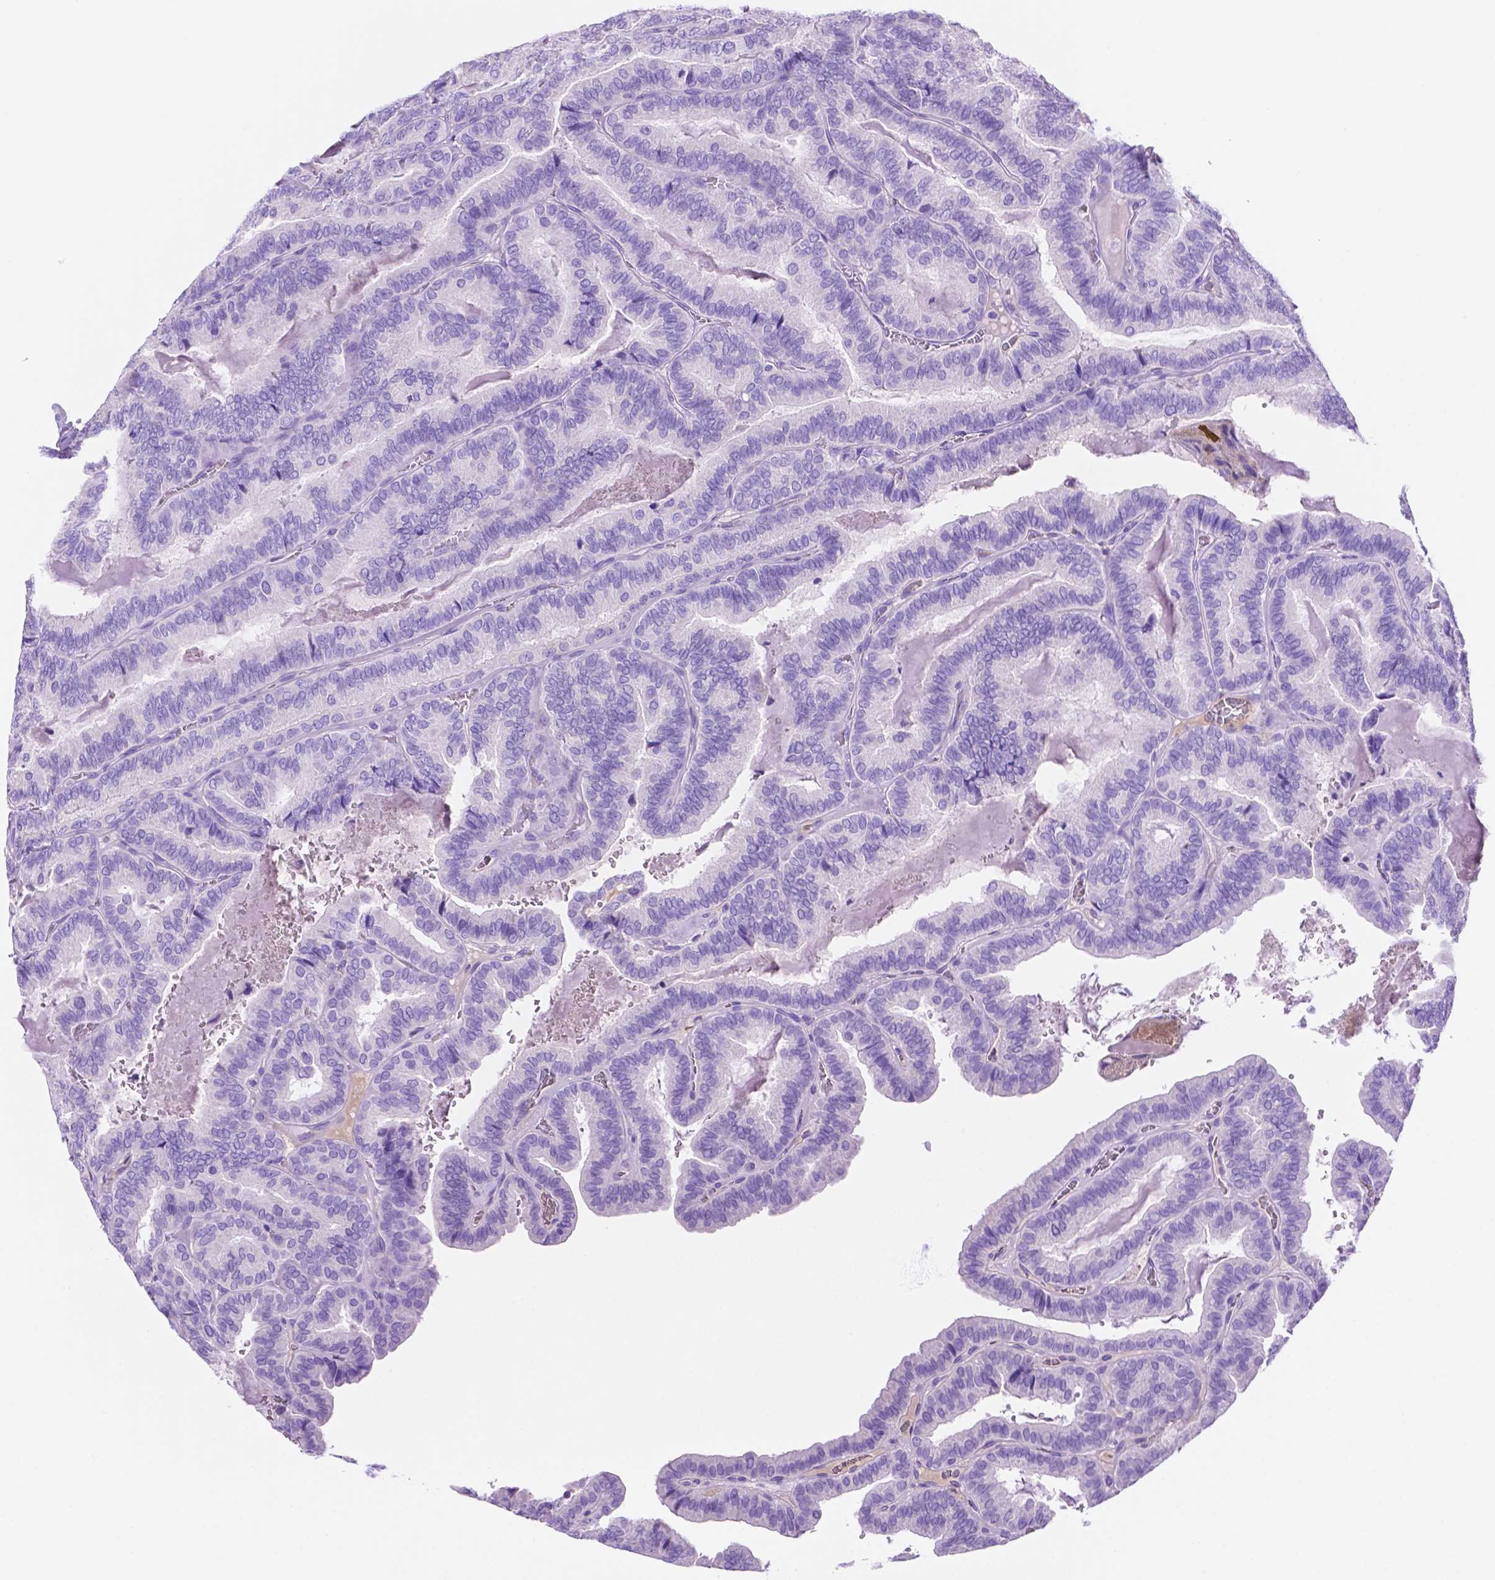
{"staining": {"intensity": "negative", "quantity": "none", "location": "none"}, "tissue": "thyroid cancer", "cell_type": "Tumor cells", "image_type": "cancer", "snomed": [{"axis": "morphology", "description": "Papillary adenocarcinoma, NOS"}, {"axis": "topography", "description": "Thyroid gland"}], "caption": "Thyroid cancer (papillary adenocarcinoma) was stained to show a protein in brown. There is no significant positivity in tumor cells. The staining is performed using DAB (3,3'-diaminobenzidine) brown chromogen with nuclei counter-stained in using hematoxylin.", "gene": "FOXB2", "patient": {"sex": "female", "age": 75}}